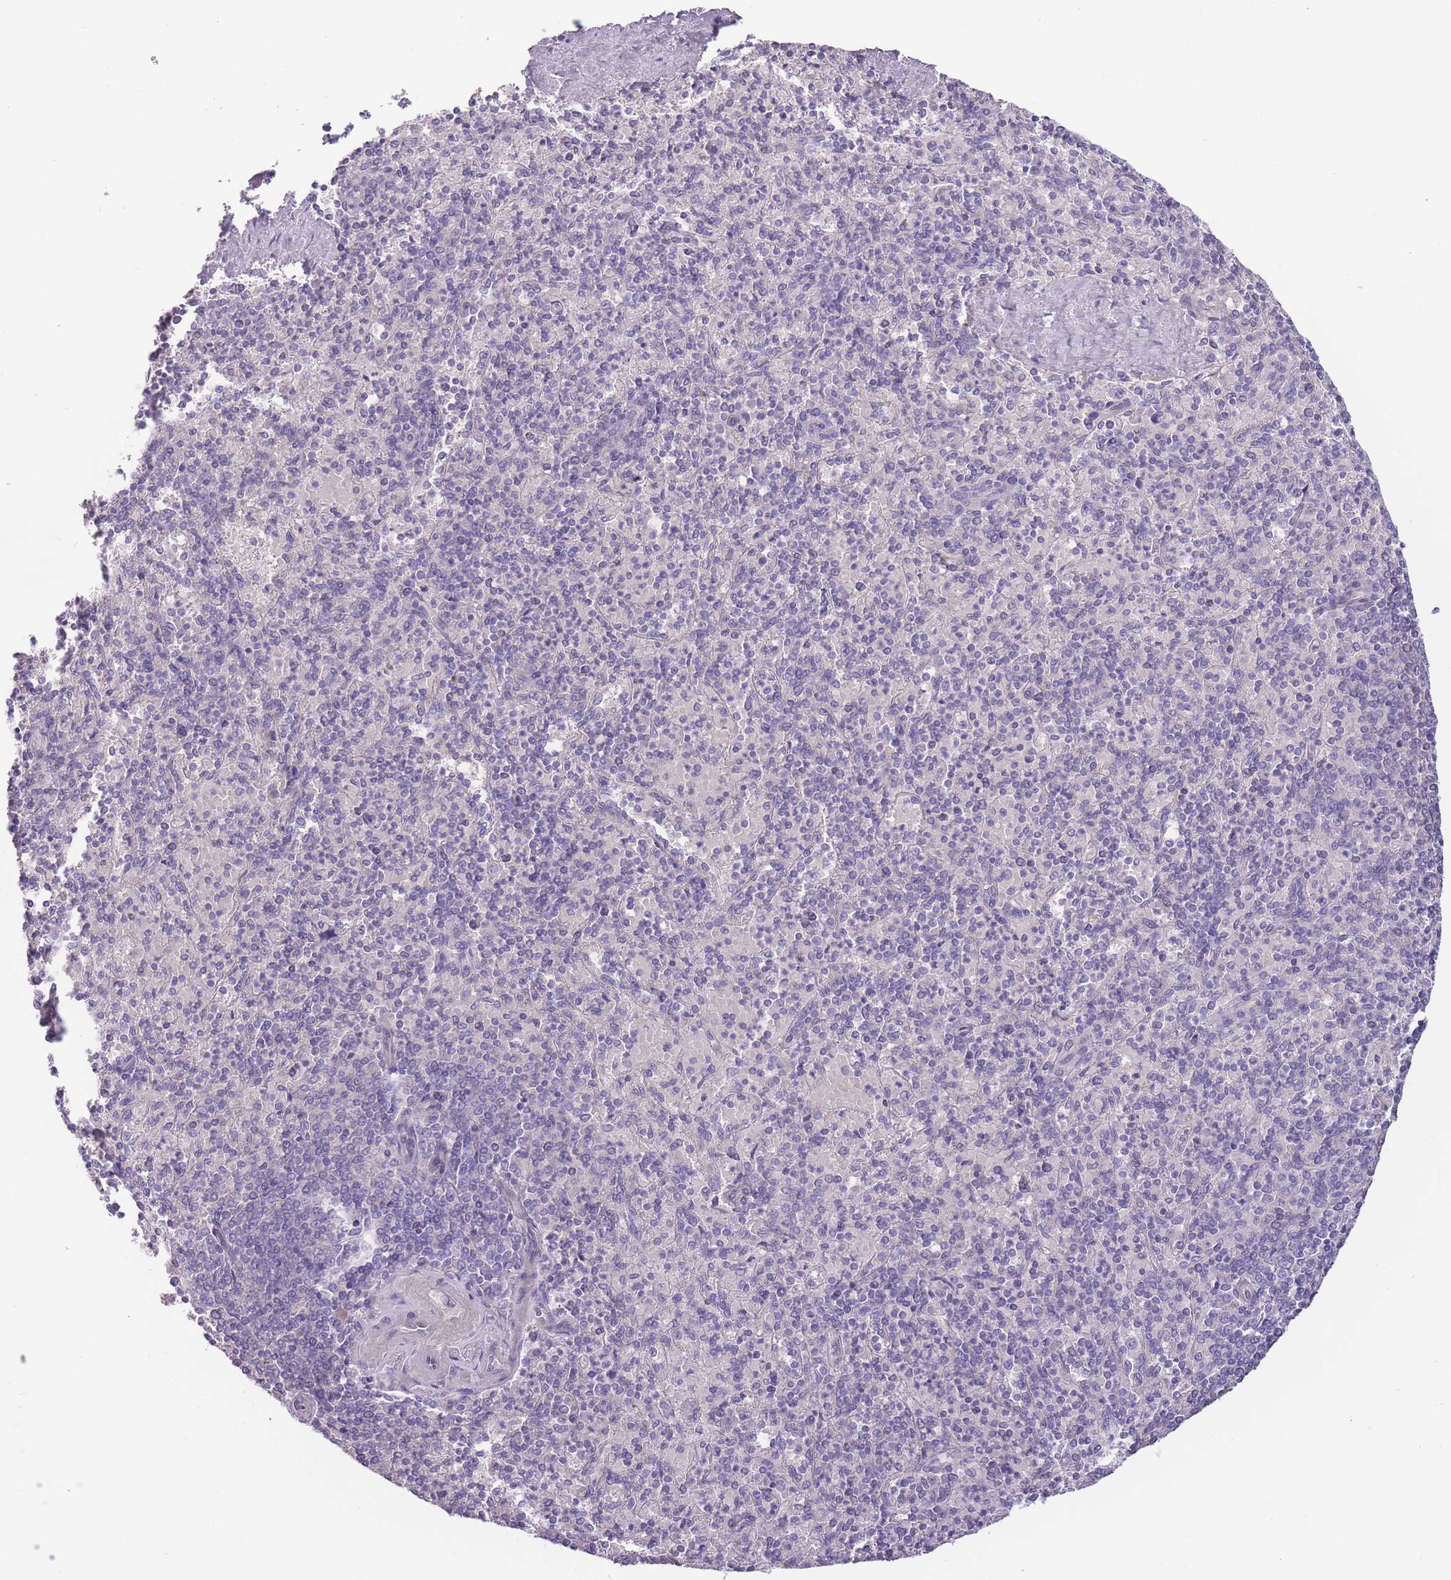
{"staining": {"intensity": "negative", "quantity": "none", "location": "none"}, "tissue": "spleen", "cell_type": "Cells in red pulp", "image_type": "normal", "snomed": [{"axis": "morphology", "description": "Normal tissue, NOS"}, {"axis": "topography", "description": "Spleen"}], "caption": "IHC of normal spleen reveals no positivity in cells in red pulp.", "gene": "ALS2CL", "patient": {"sex": "male", "age": 82}}